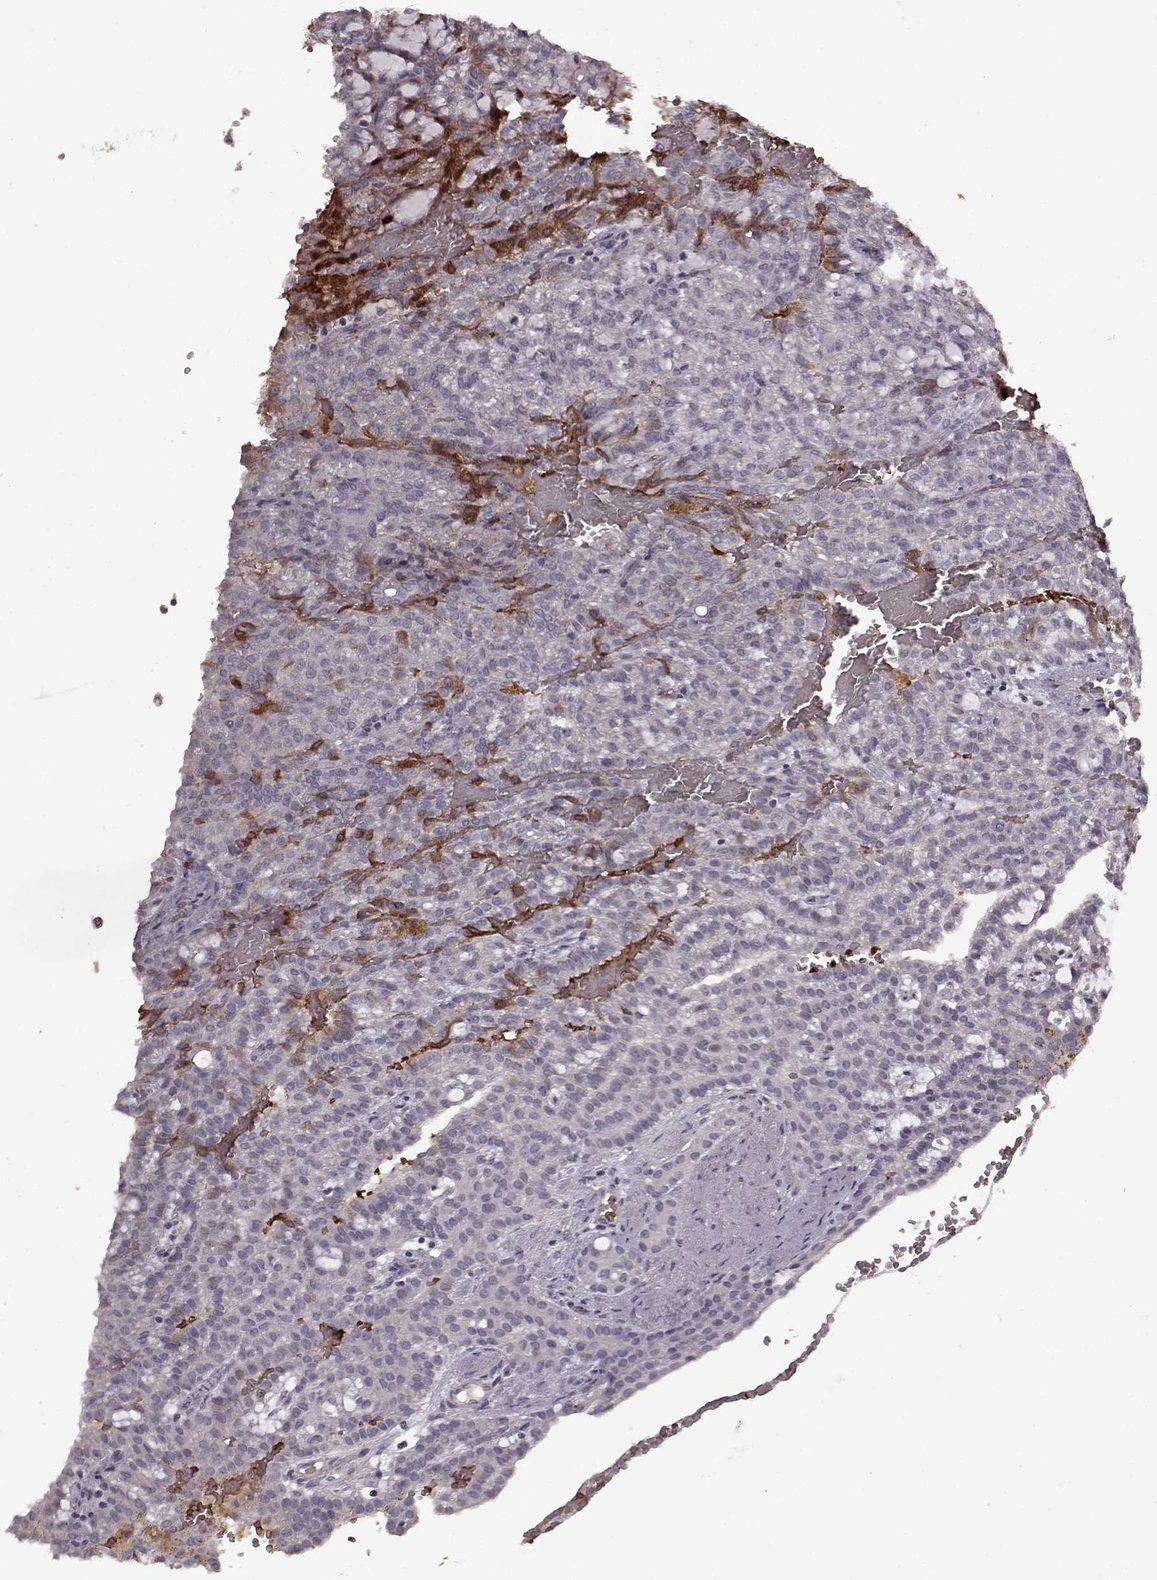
{"staining": {"intensity": "moderate", "quantity": "<25%", "location": "cytoplasmic/membranous"}, "tissue": "renal cancer", "cell_type": "Tumor cells", "image_type": "cancer", "snomed": [{"axis": "morphology", "description": "Adenocarcinoma, NOS"}, {"axis": "topography", "description": "Kidney"}], "caption": "This is an image of immunohistochemistry staining of adenocarcinoma (renal), which shows moderate expression in the cytoplasmic/membranous of tumor cells.", "gene": "PROP1", "patient": {"sex": "male", "age": 63}}